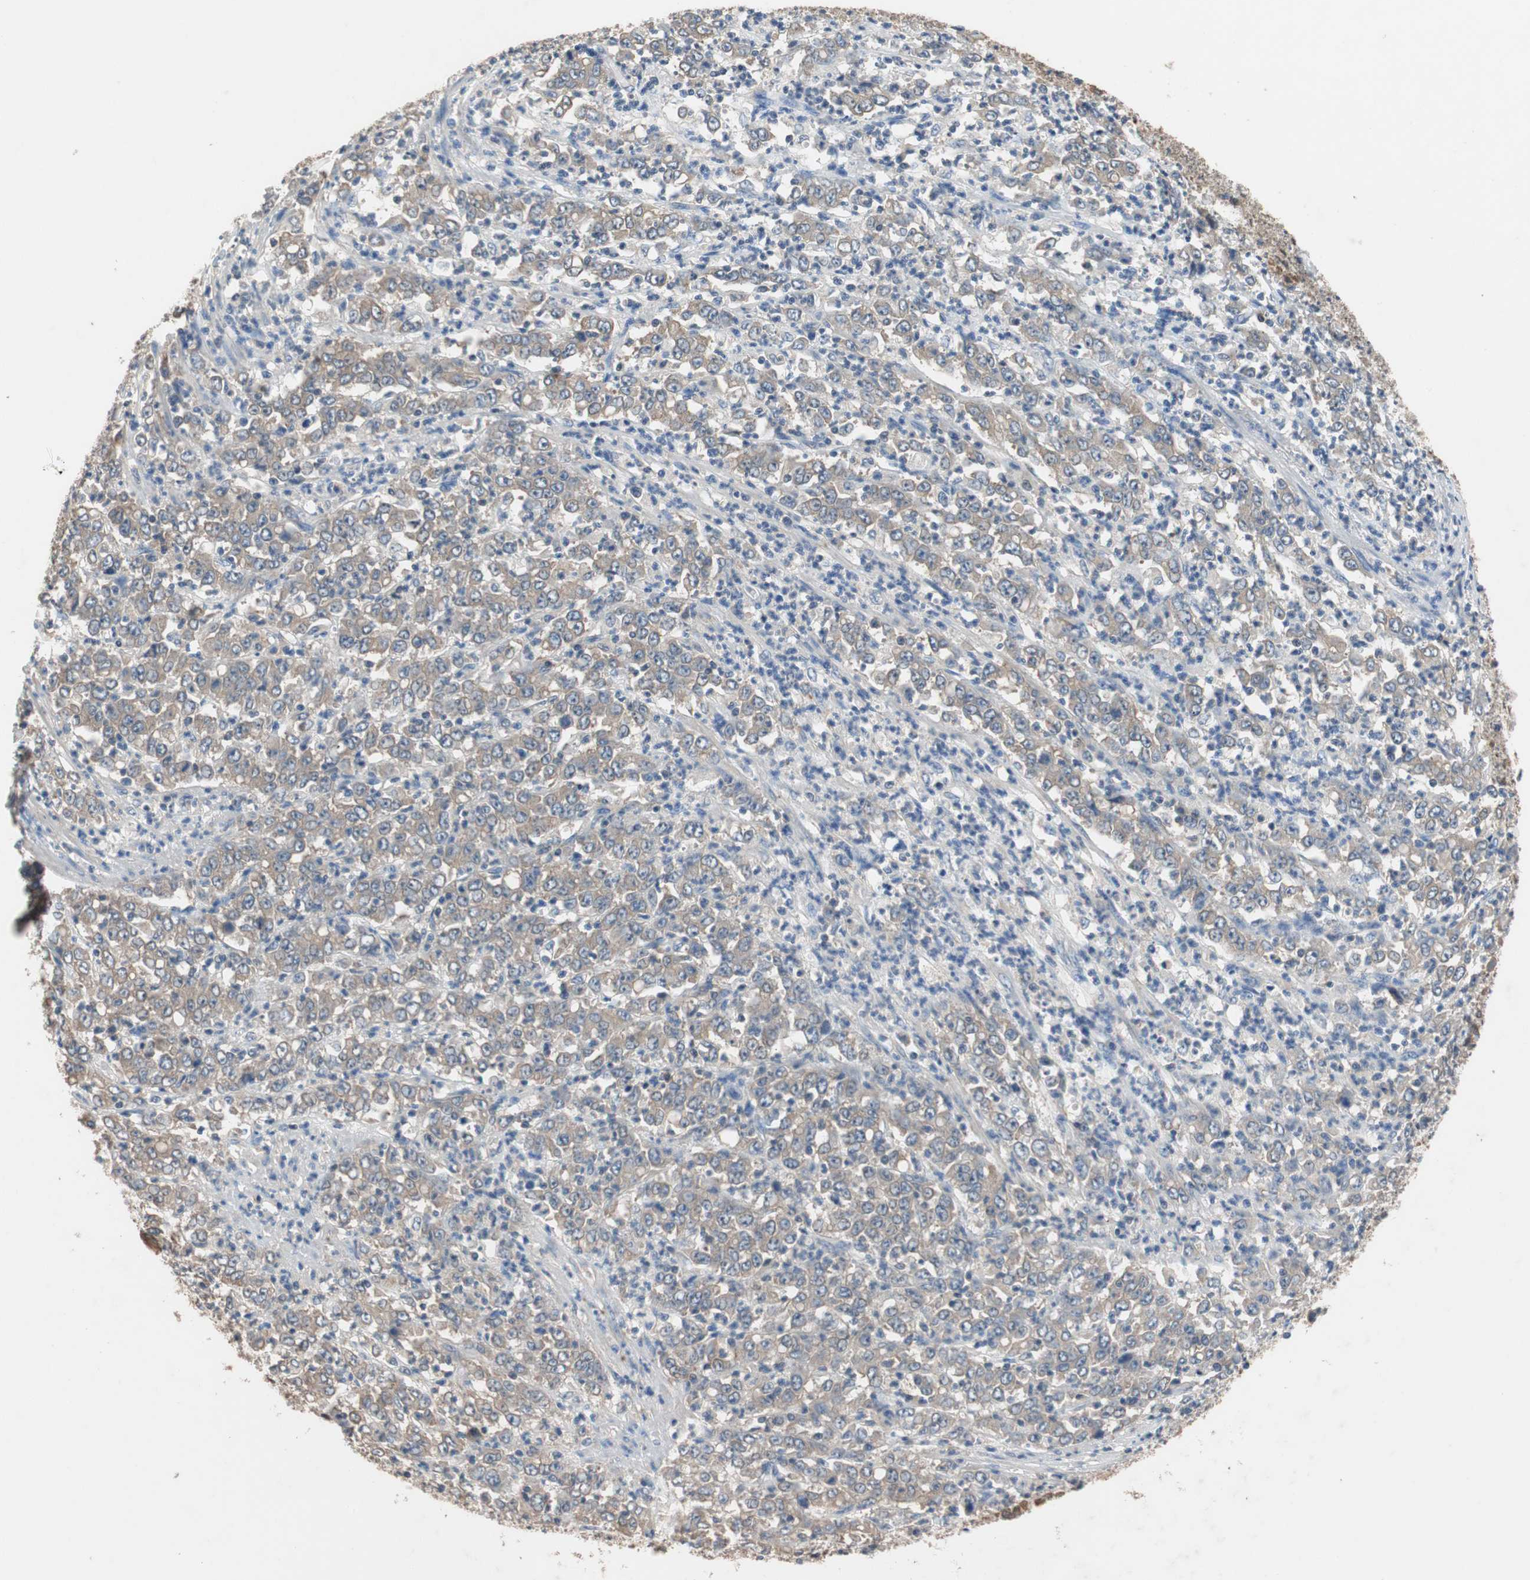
{"staining": {"intensity": "weak", "quantity": "25%-75%", "location": "cytoplasmic/membranous"}, "tissue": "stomach cancer", "cell_type": "Tumor cells", "image_type": "cancer", "snomed": [{"axis": "morphology", "description": "Adenocarcinoma, NOS"}, {"axis": "topography", "description": "Stomach, lower"}], "caption": "Immunohistochemistry (IHC) (DAB) staining of stomach cancer (adenocarcinoma) demonstrates weak cytoplasmic/membranous protein expression in about 25%-75% of tumor cells.", "gene": "ADAP1", "patient": {"sex": "female", "age": 71}}